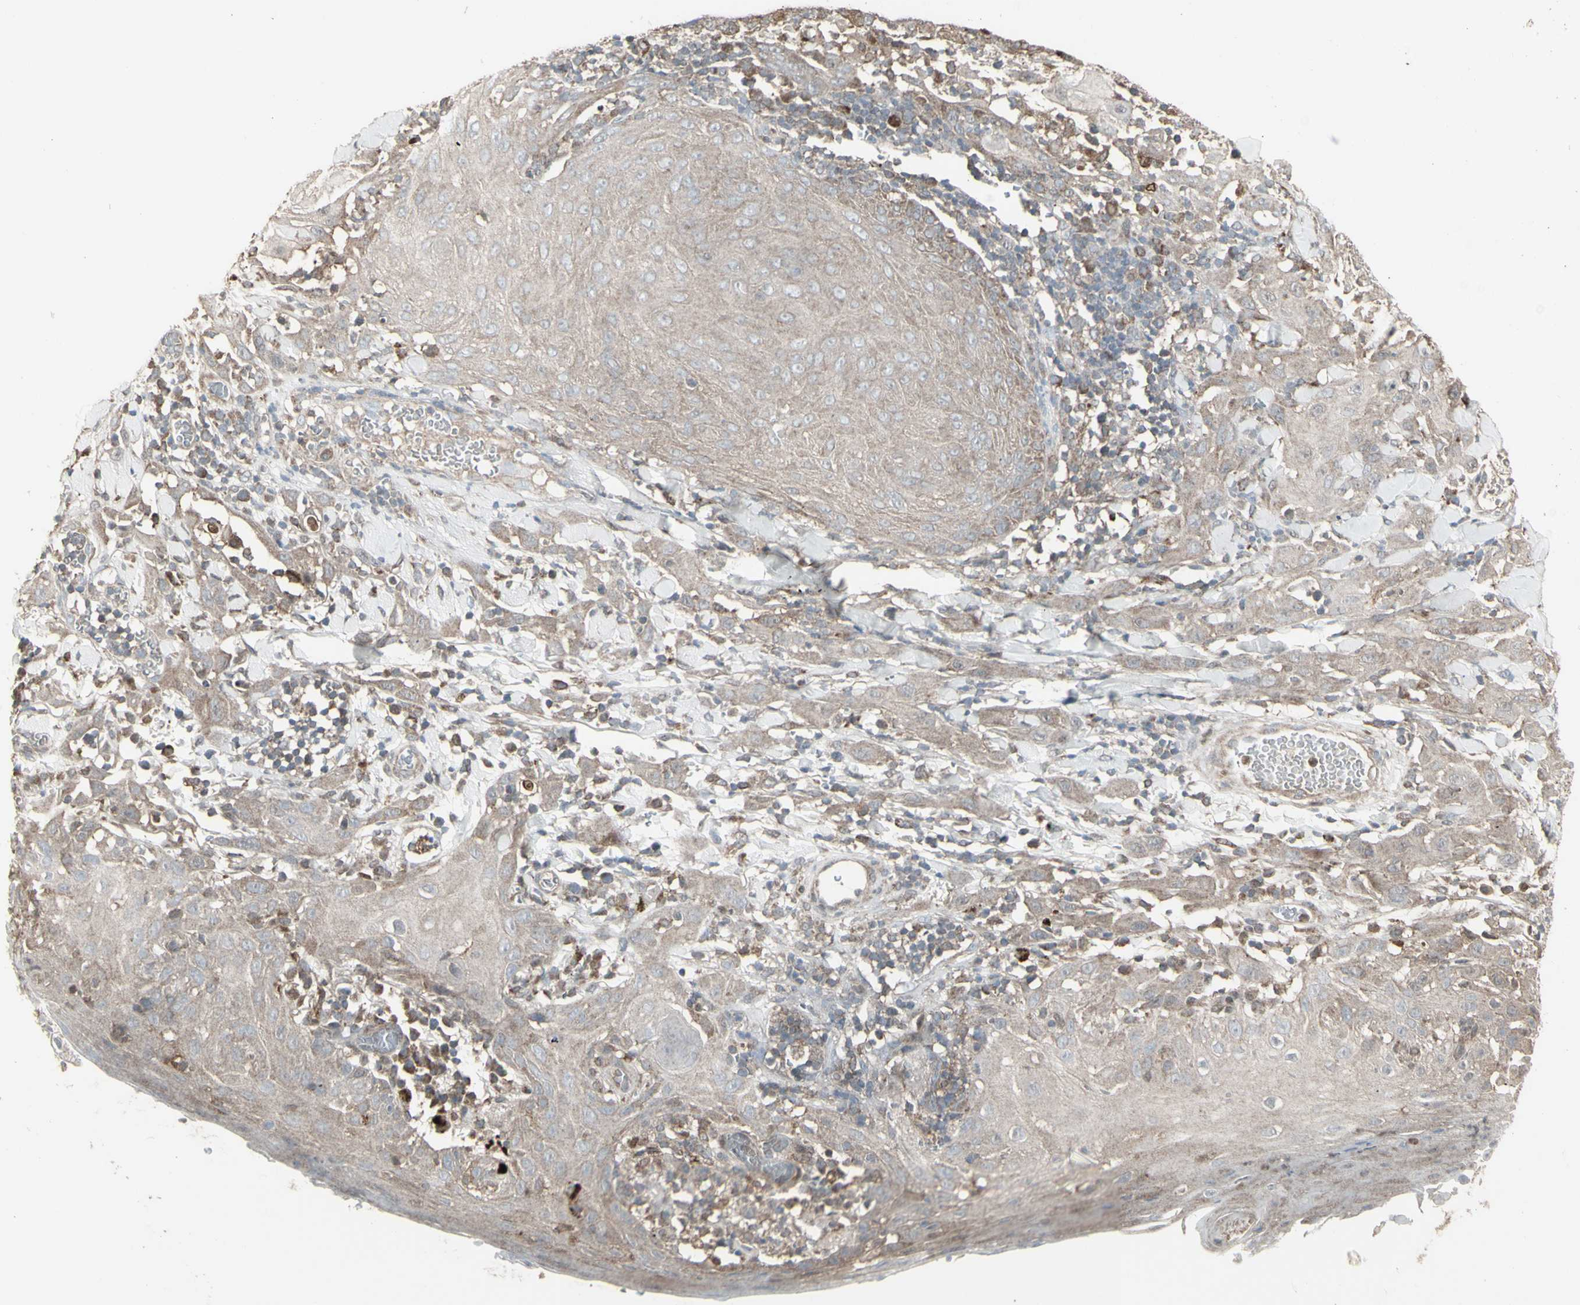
{"staining": {"intensity": "weak", "quantity": ">75%", "location": "cytoplasmic/membranous"}, "tissue": "skin cancer", "cell_type": "Tumor cells", "image_type": "cancer", "snomed": [{"axis": "morphology", "description": "Squamous cell carcinoma, NOS"}, {"axis": "topography", "description": "Skin"}], "caption": "Skin cancer (squamous cell carcinoma) stained with IHC displays weak cytoplasmic/membranous staining in approximately >75% of tumor cells.", "gene": "RNASEL", "patient": {"sex": "male", "age": 24}}